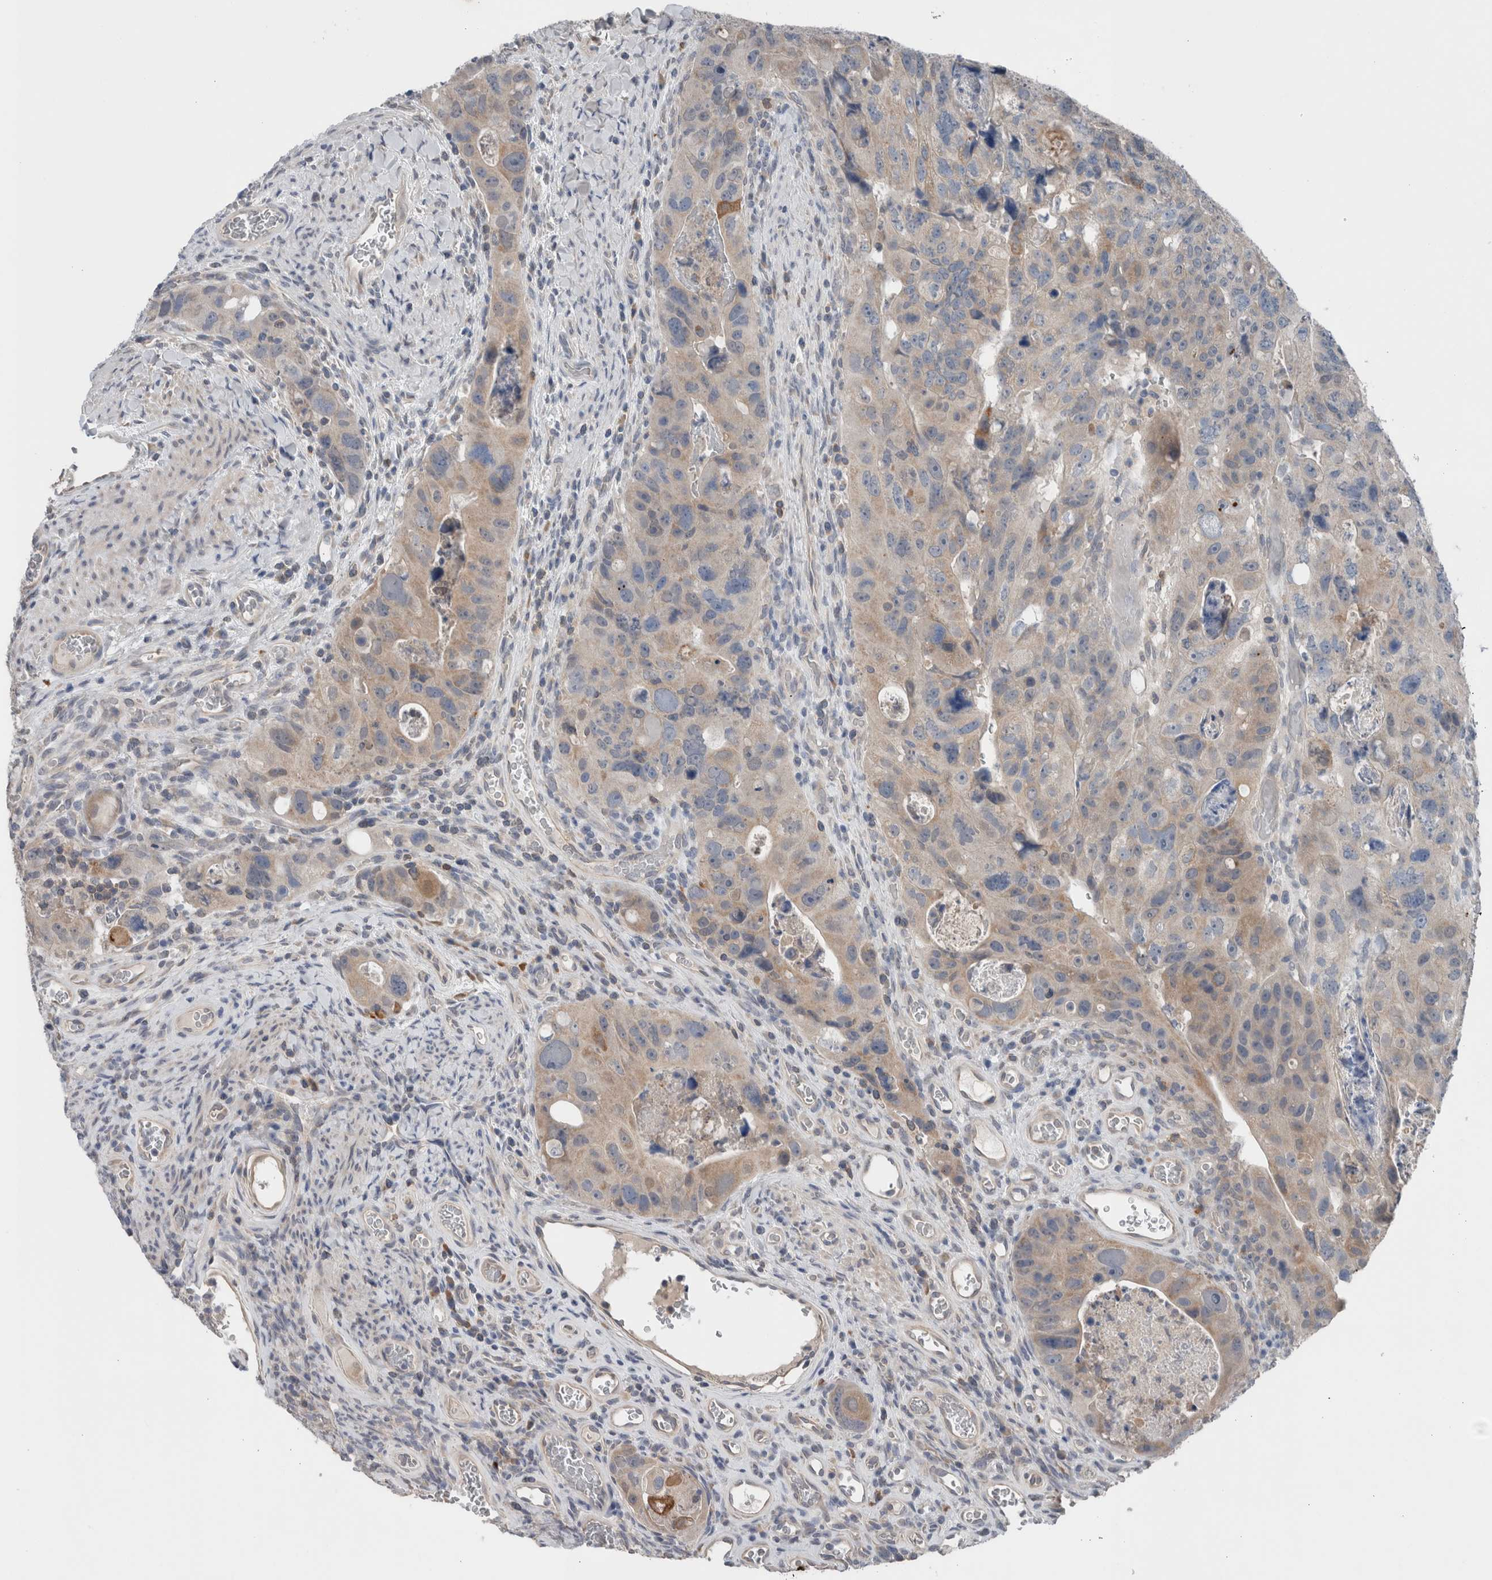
{"staining": {"intensity": "weak", "quantity": "<25%", "location": "cytoplasmic/membranous"}, "tissue": "colorectal cancer", "cell_type": "Tumor cells", "image_type": "cancer", "snomed": [{"axis": "morphology", "description": "Adenocarcinoma, NOS"}, {"axis": "topography", "description": "Rectum"}], "caption": "Immunohistochemistry (IHC) micrograph of human colorectal cancer stained for a protein (brown), which shows no staining in tumor cells. (DAB (3,3'-diaminobenzidine) immunohistochemistry (IHC), high magnification).", "gene": "CRNN", "patient": {"sex": "male", "age": 59}}